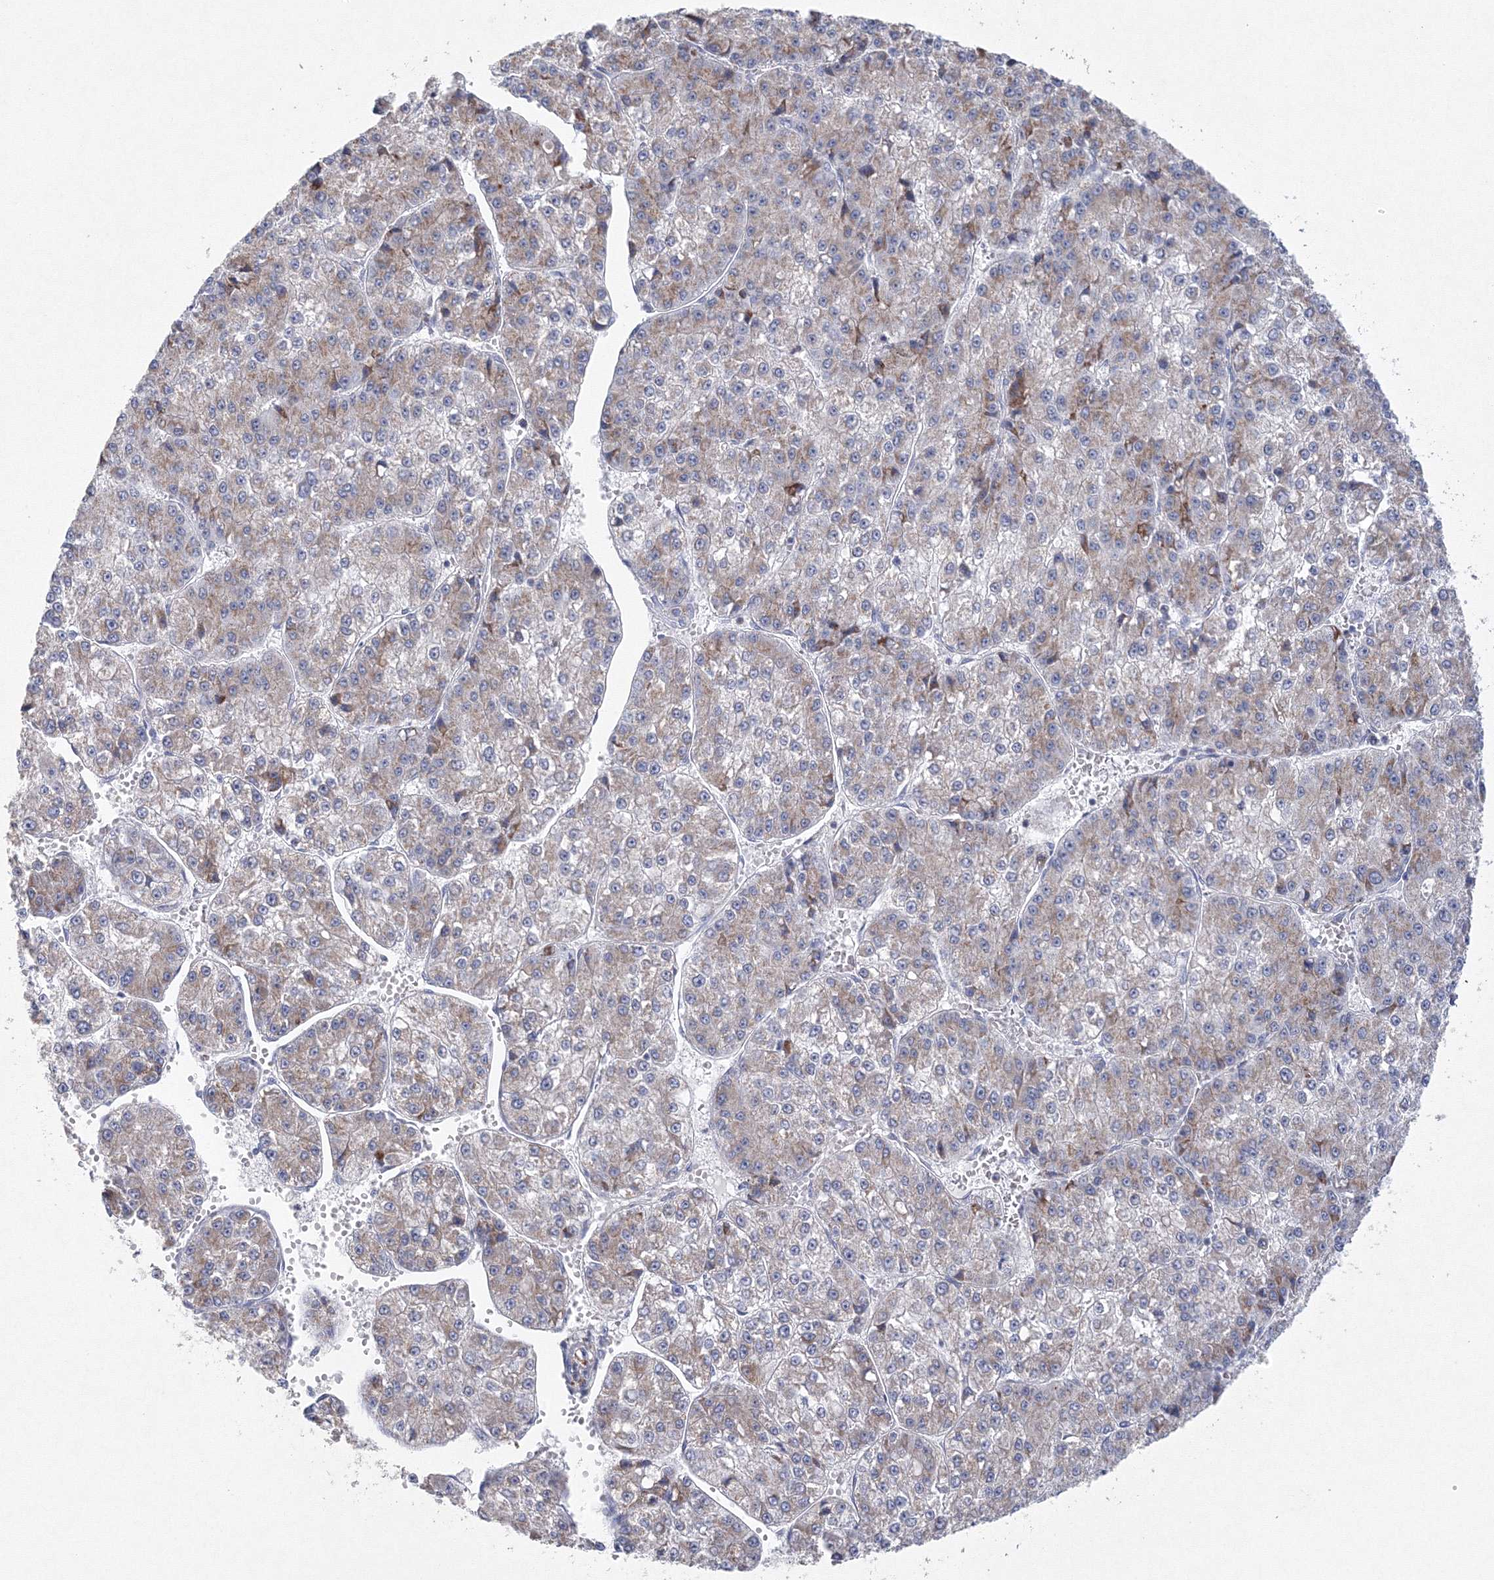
{"staining": {"intensity": "weak", "quantity": "25%-75%", "location": "cytoplasmic/membranous"}, "tissue": "liver cancer", "cell_type": "Tumor cells", "image_type": "cancer", "snomed": [{"axis": "morphology", "description": "Carcinoma, Hepatocellular, NOS"}, {"axis": "topography", "description": "Liver"}], "caption": "IHC photomicrograph of neoplastic tissue: liver cancer stained using immunohistochemistry exhibits low levels of weak protein expression localized specifically in the cytoplasmic/membranous of tumor cells, appearing as a cytoplasmic/membranous brown color.", "gene": "NIPAL1", "patient": {"sex": "female", "age": 73}}